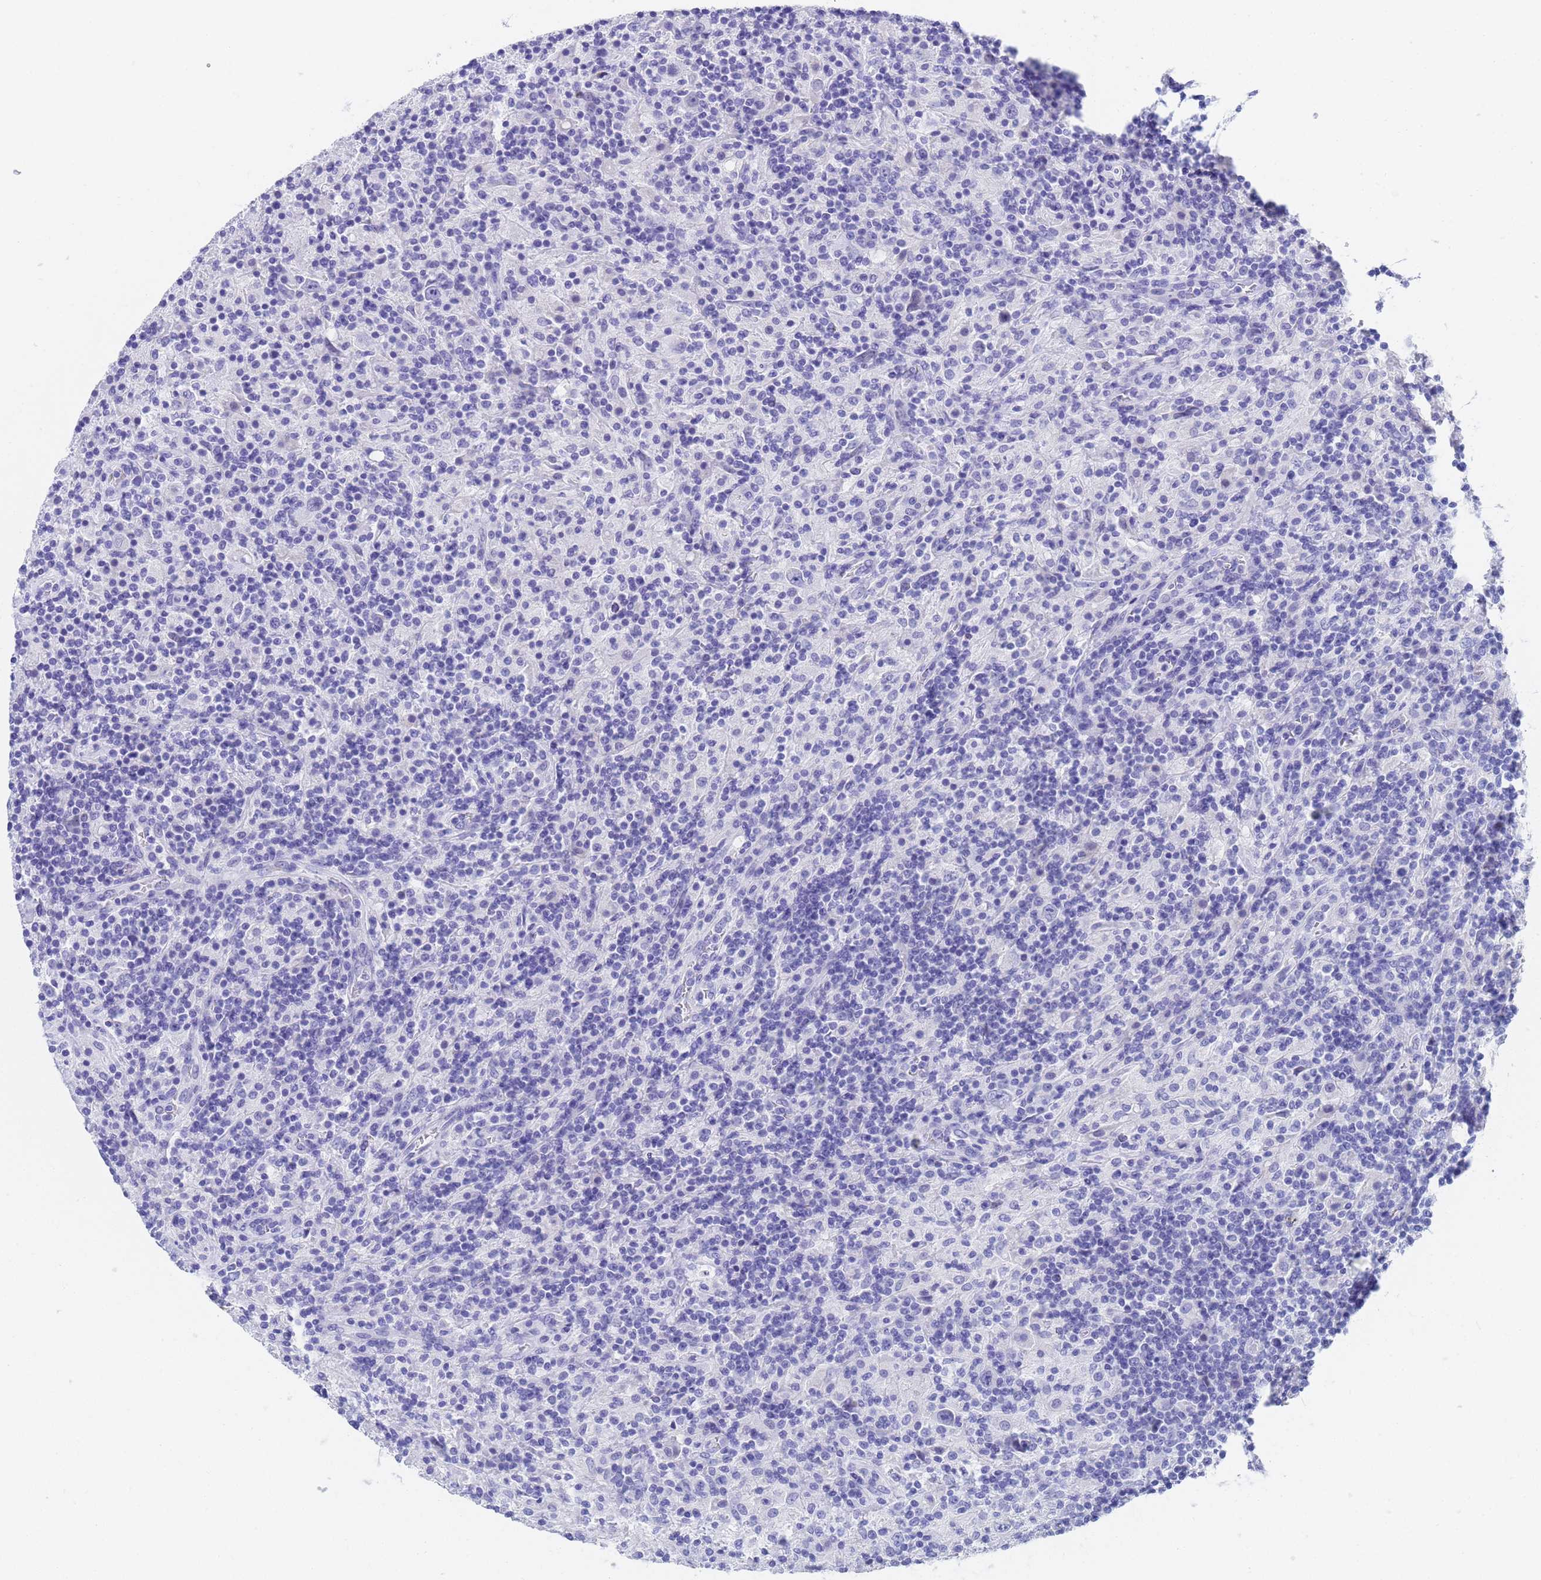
{"staining": {"intensity": "negative", "quantity": "none", "location": "none"}, "tissue": "lymphoma", "cell_type": "Tumor cells", "image_type": "cancer", "snomed": [{"axis": "morphology", "description": "Hodgkin's disease, NOS"}, {"axis": "topography", "description": "Lymph node"}], "caption": "An IHC micrograph of lymphoma is shown. There is no staining in tumor cells of lymphoma.", "gene": "STATH", "patient": {"sex": "male", "age": 70}}